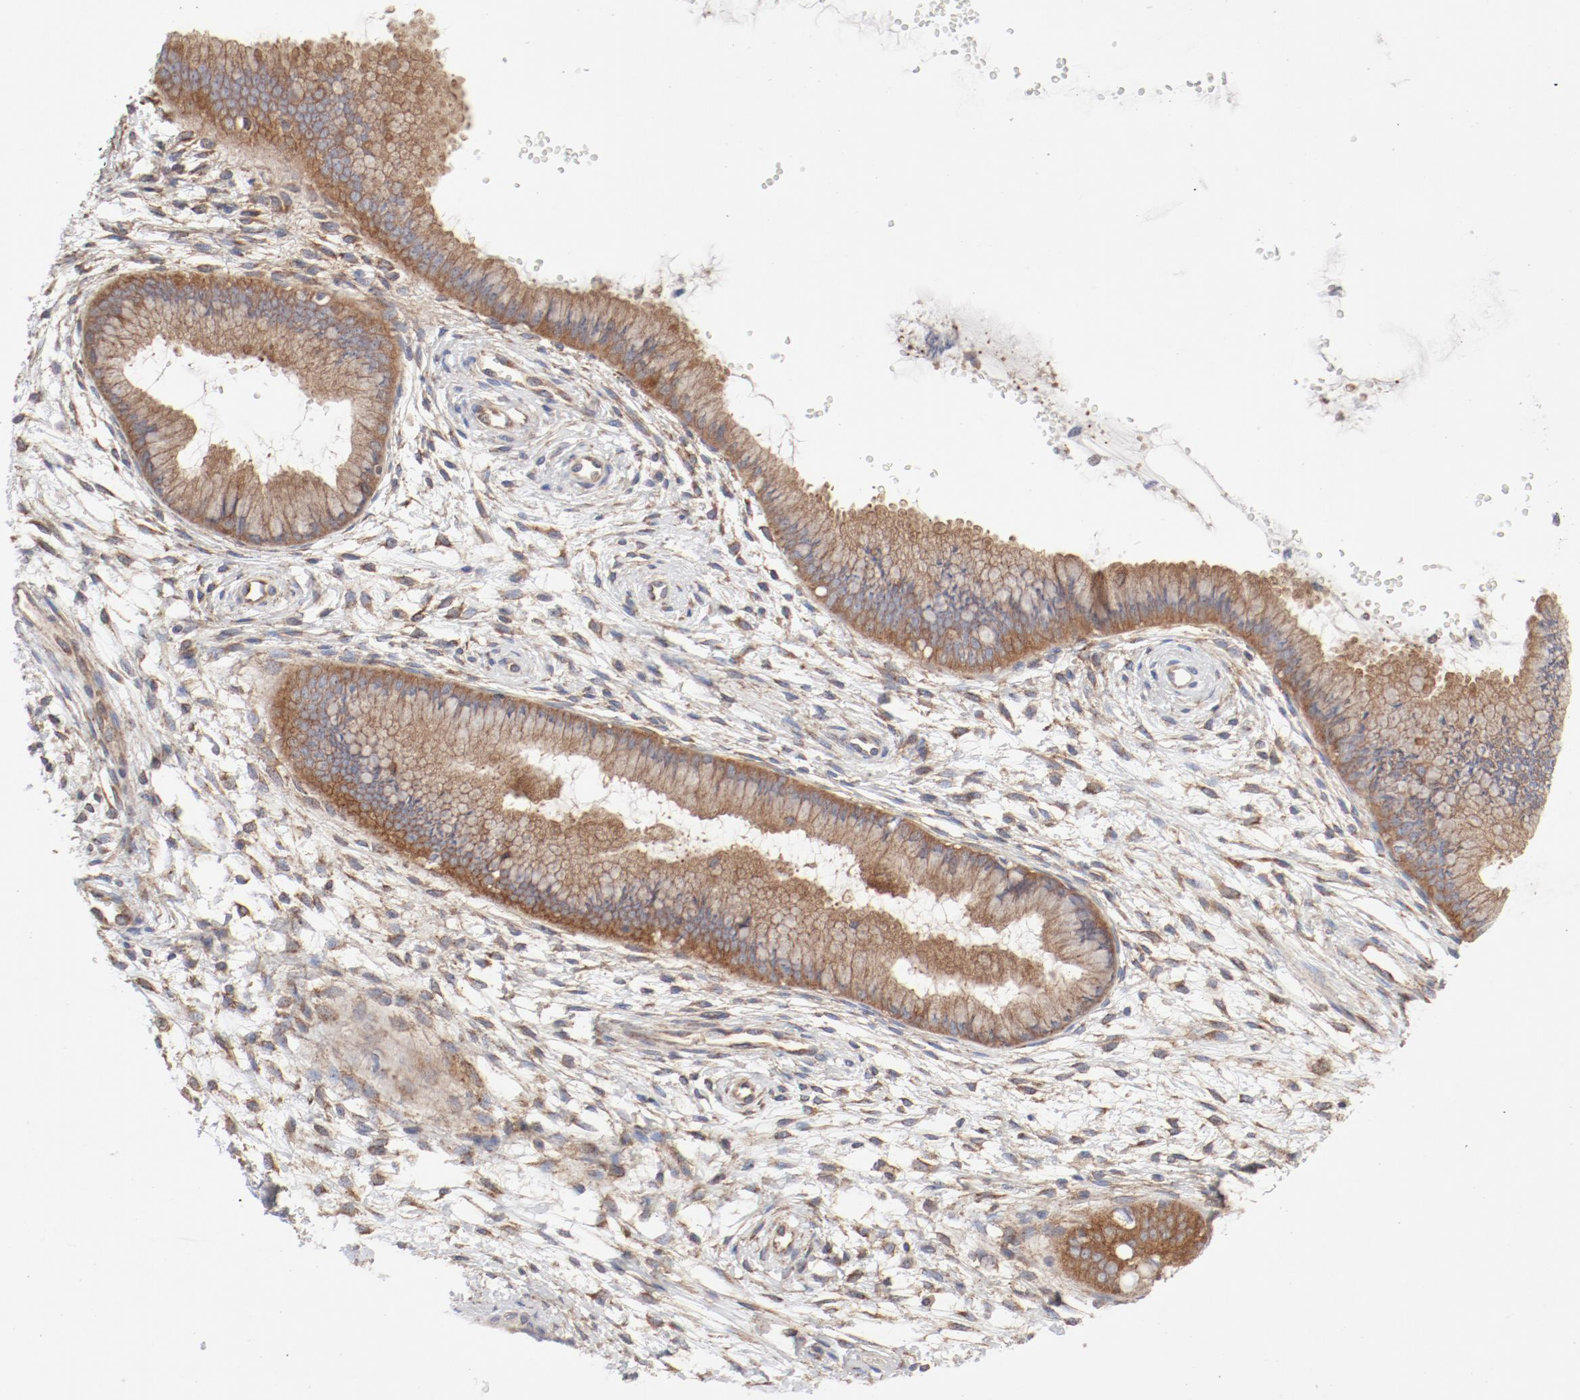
{"staining": {"intensity": "weak", "quantity": ">75%", "location": "cytoplasmic/membranous"}, "tissue": "cervix", "cell_type": "Glandular cells", "image_type": "normal", "snomed": [{"axis": "morphology", "description": "Normal tissue, NOS"}, {"axis": "topography", "description": "Cervix"}], "caption": "Weak cytoplasmic/membranous positivity is identified in approximately >75% of glandular cells in normal cervix.", "gene": "AP2A1", "patient": {"sex": "female", "age": 39}}